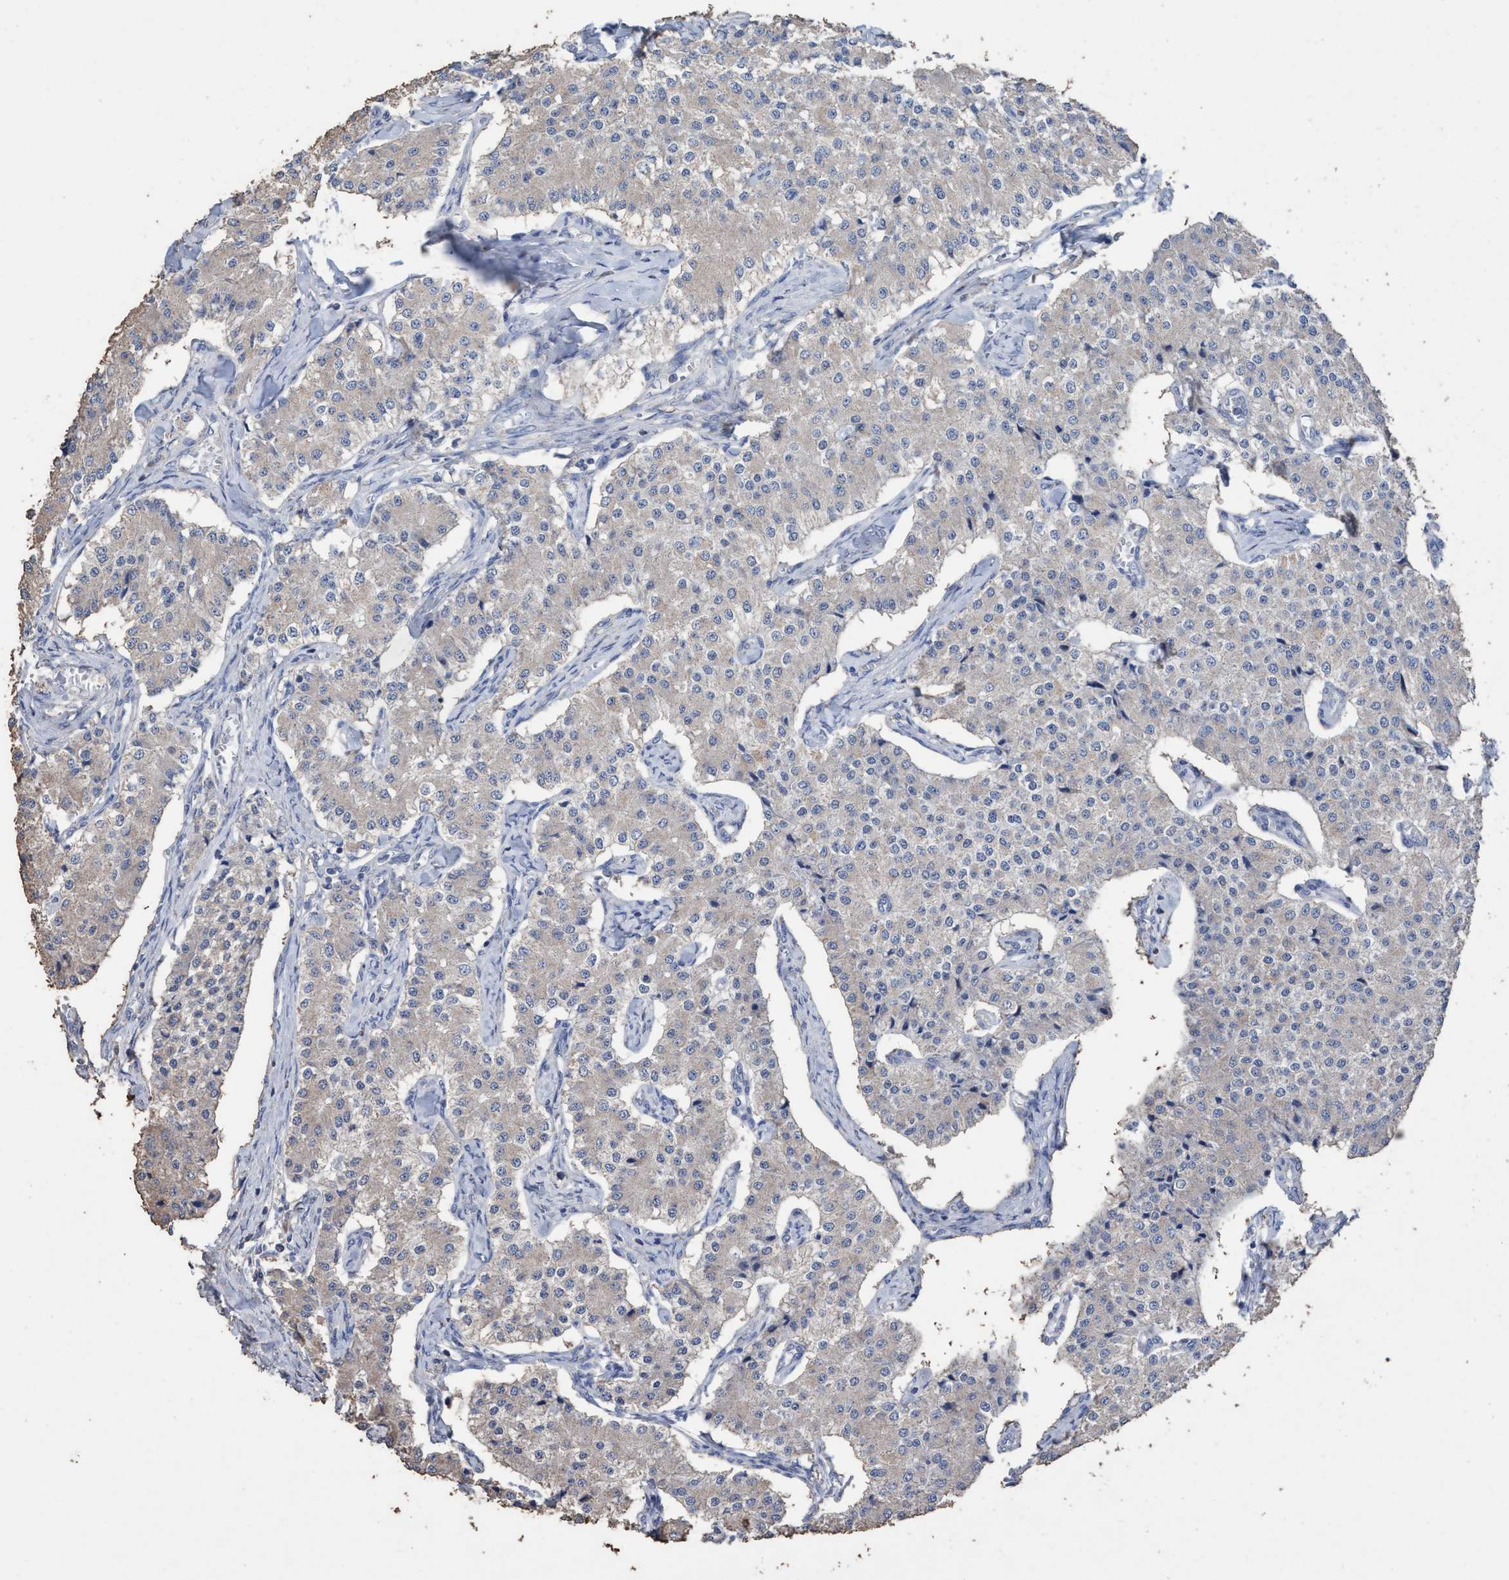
{"staining": {"intensity": "negative", "quantity": "none", "location": "none"}, "tissue": "carcinoid", "cell_type": "Tumor cells", "image_type": "cancer", "snomed": [{"axis": "morphology", "description": "Carcinoid, malignant, NOS"}, {"axis": "topography", "description": "Colon"}], "caption": "Immunohistochemistry of human malignant carcinoid demonstrates no expression in tumor cells.", "gene": "RSAD1", "patient": {"sex": "female", "age": 52}}